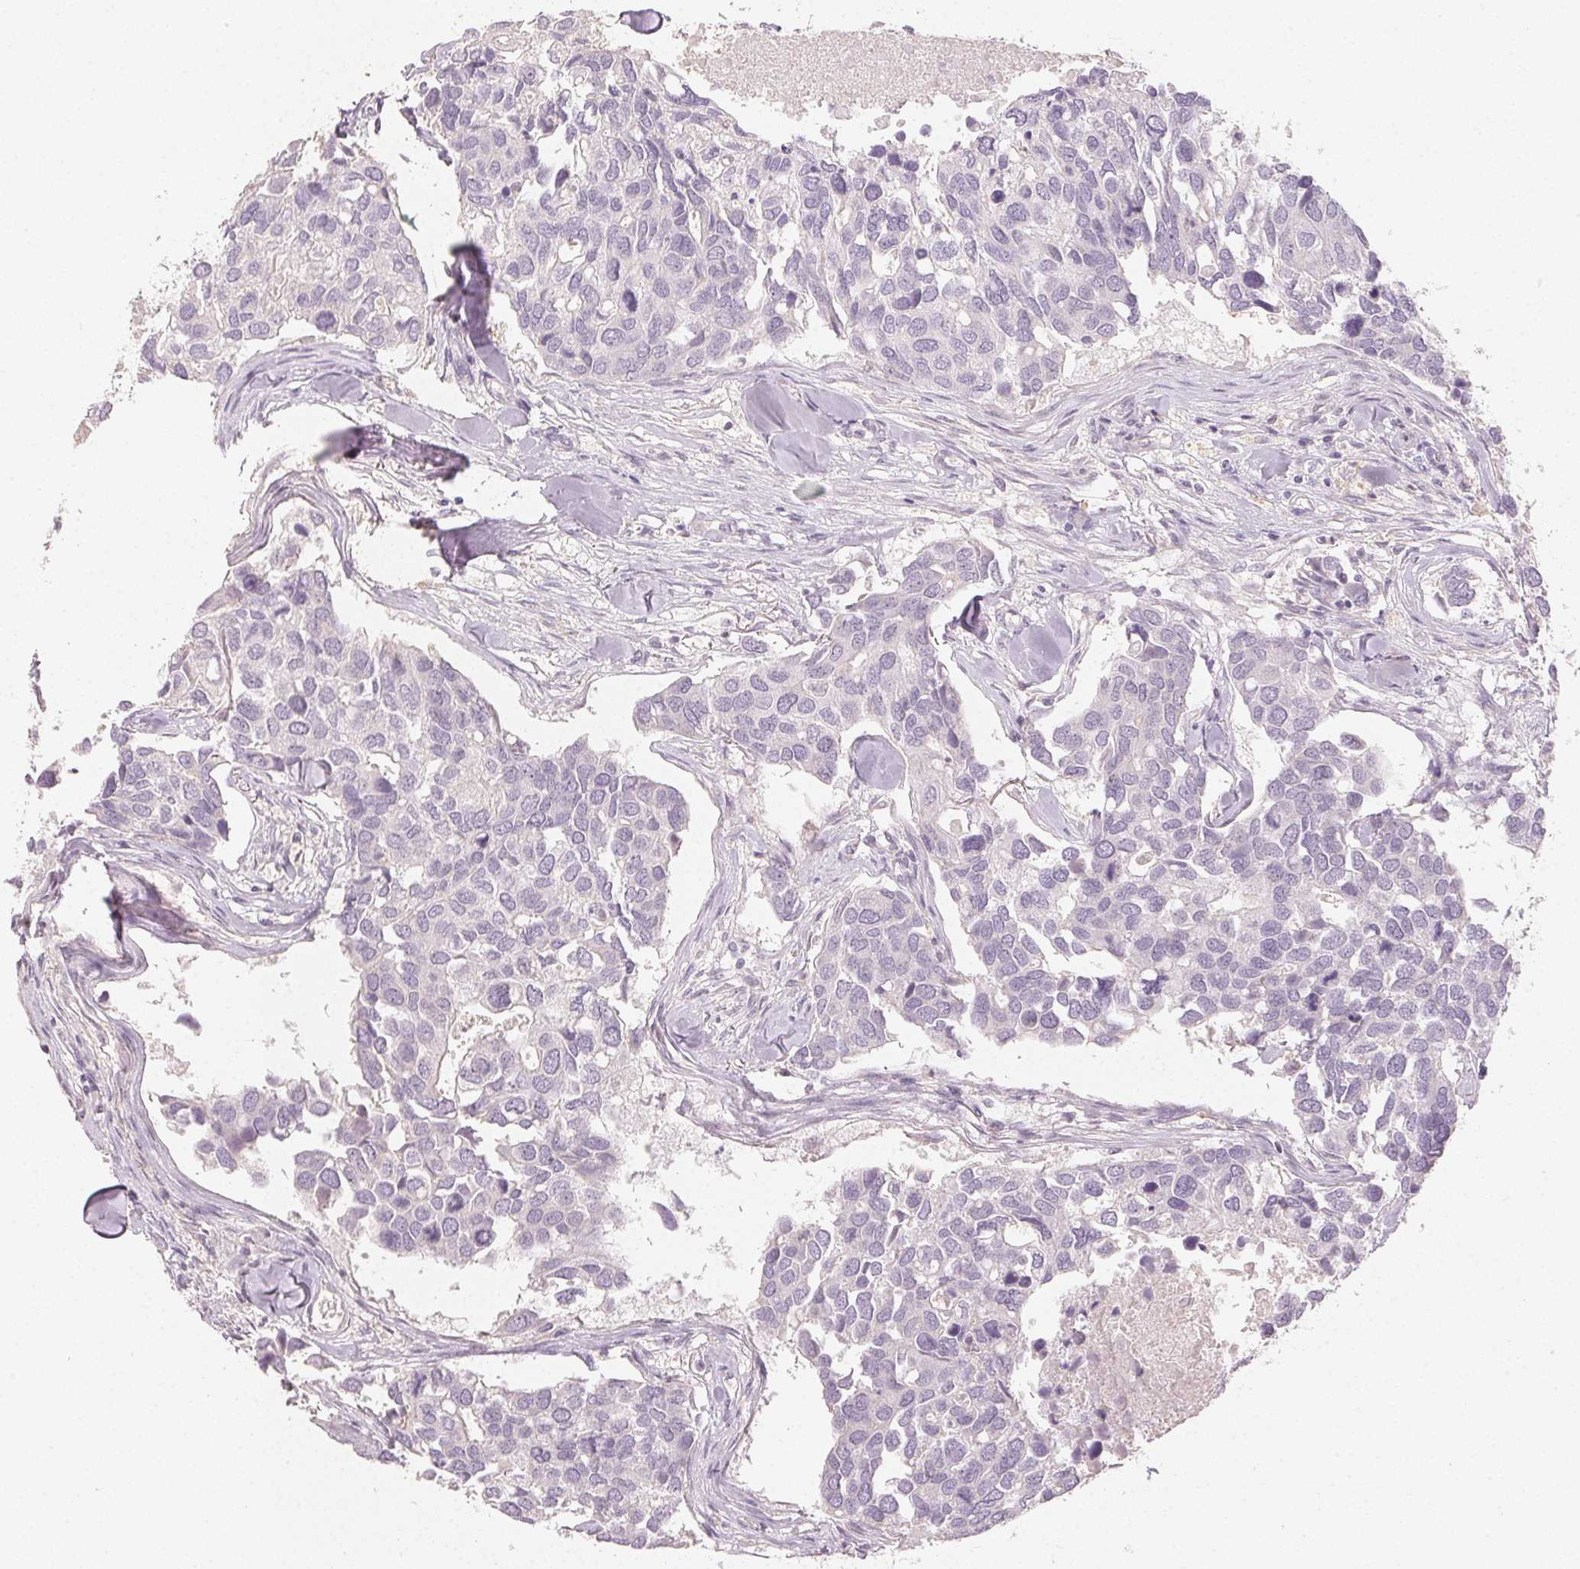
{"staining": {"intensity": "negative", "quantity": "none", "location": "none"}, "tissue": "breast cancer", "cell_type": "Tumor cells", "image_type": "cancer", "snomed": [{"axis": "morphology", "description": "Duct carcinoma"}, {"axis": "topography", "description": "Breast"}], "caption": "Human breast intraductal carcinoma stained for a protein using IHC shows no expression in tumor cells.", "gene": "LVRN", "patient": {"sex": "female", "age": 83}}